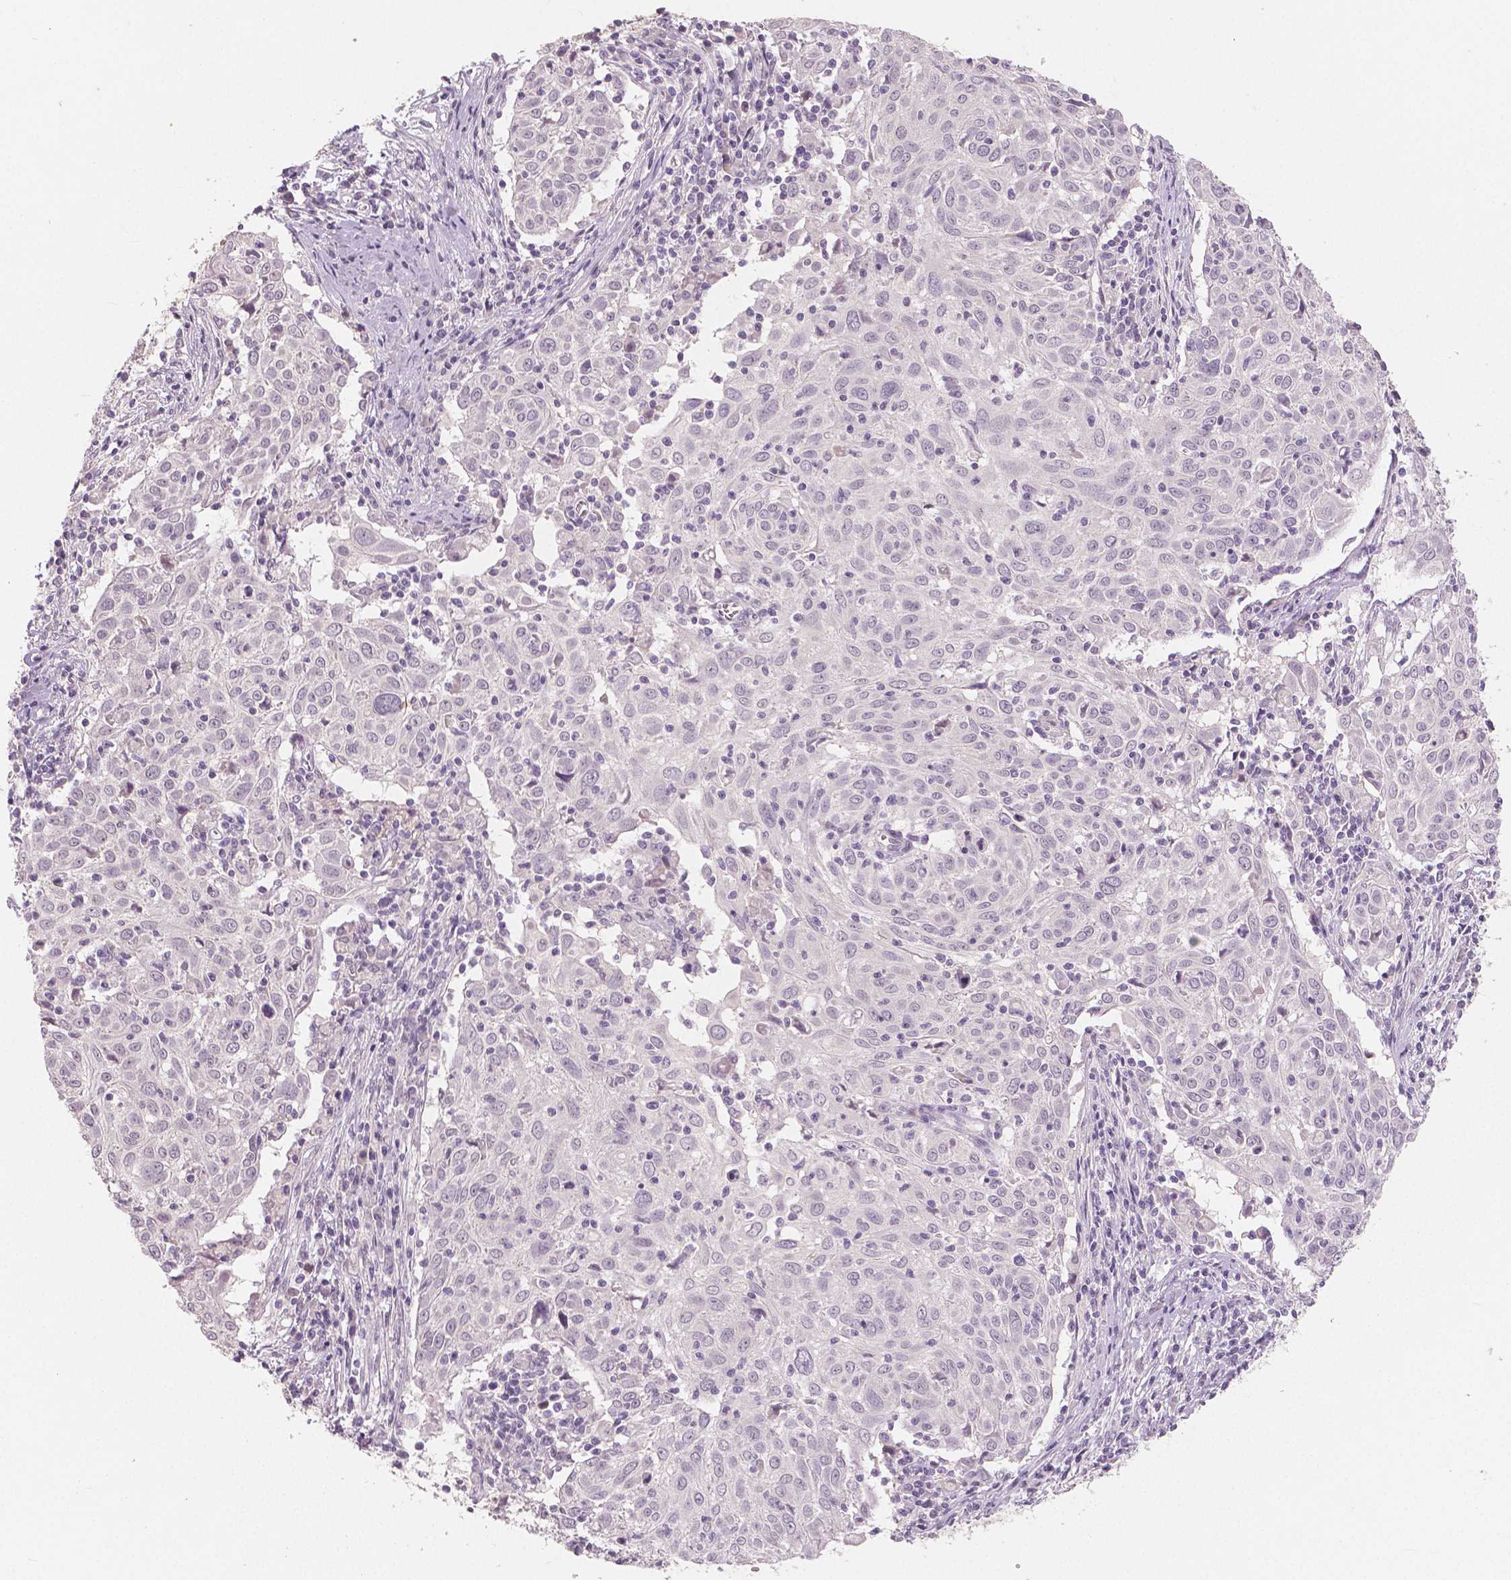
{"staining": {"intensity": "negative", "quantity": "none", "location": "none"}, "tissue": "cervical cancer", "cell_type": "Tumor cells", "image_type": "cancer", "snomed": [{"axis": "morphology", "description": "Squamous cell carcinoma, NOS"}, {"axis": "topography", "description": "Cervix"}], "caption": "High power microscopy histopathology image of an IHC histopathology image of cervical cancer (squamous cell carcinoma), revealing no significant staining in tumor cells. Nuclei are stained in blue.", "gene": "RNASE7", "patient": {"sex": "female", "age": 39}}